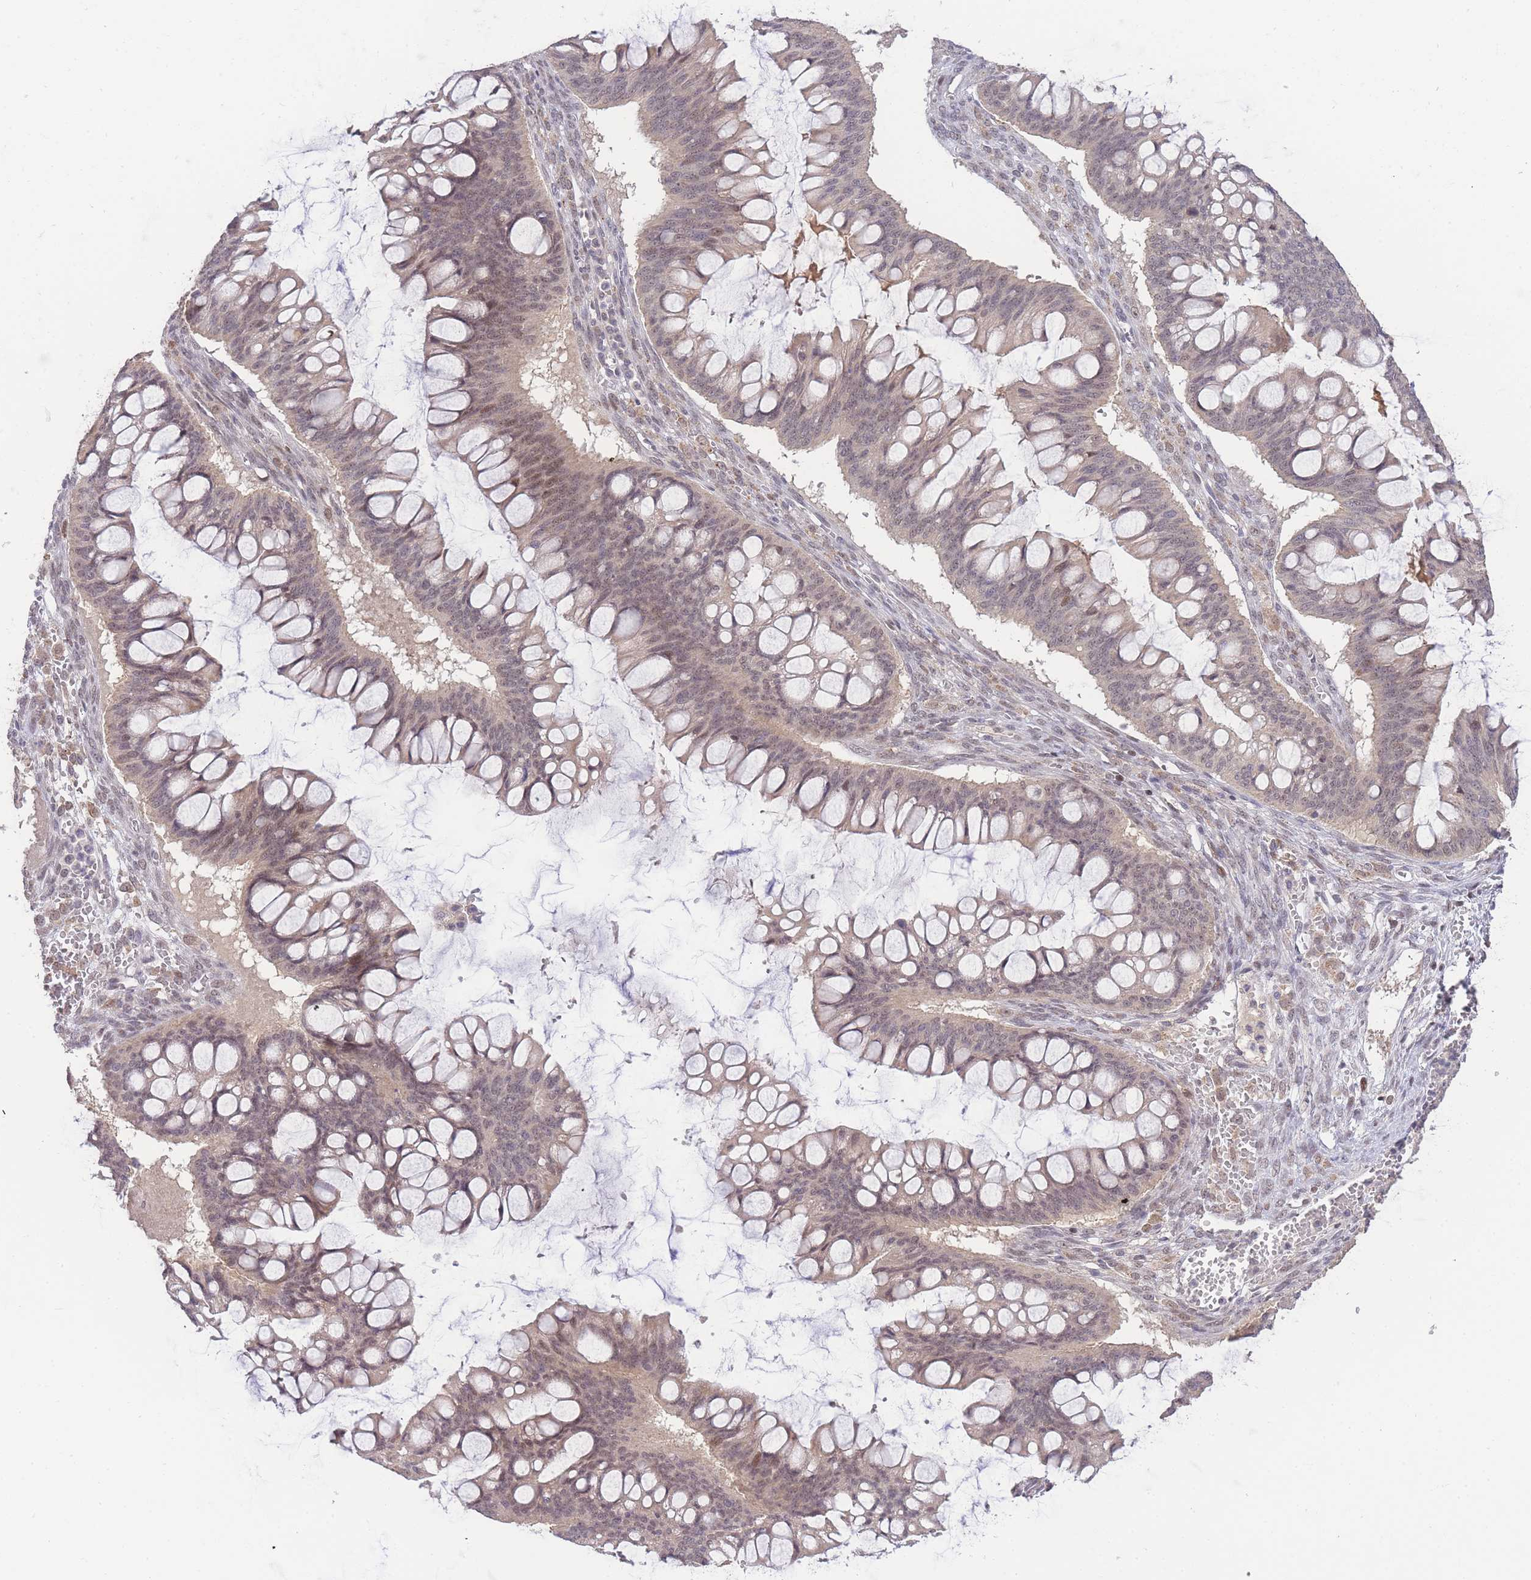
{"staining": {"intensity": "weak", "quantity": ">75%", "location": "cytoplasmic/membranous,nuclear"}, "tissue": "ovarian cancer", "cell_type": "Tumor cells", "image_type": "cancer", "snomed": [{"axis": "morphology", "description": "Cystadenocarcinoma, mucinous, NOS"}, {"axis": "topography", "description": "Ovary"}], "caption": "A brown stain shows weak cytoplasmic/membranous and nuclear staining of a protein in ovarian cancer (mucinous cystadenocarcinoma) tumor cells.", "gene": "PUS10", "patient": {"sex": "female", "age": 73}}